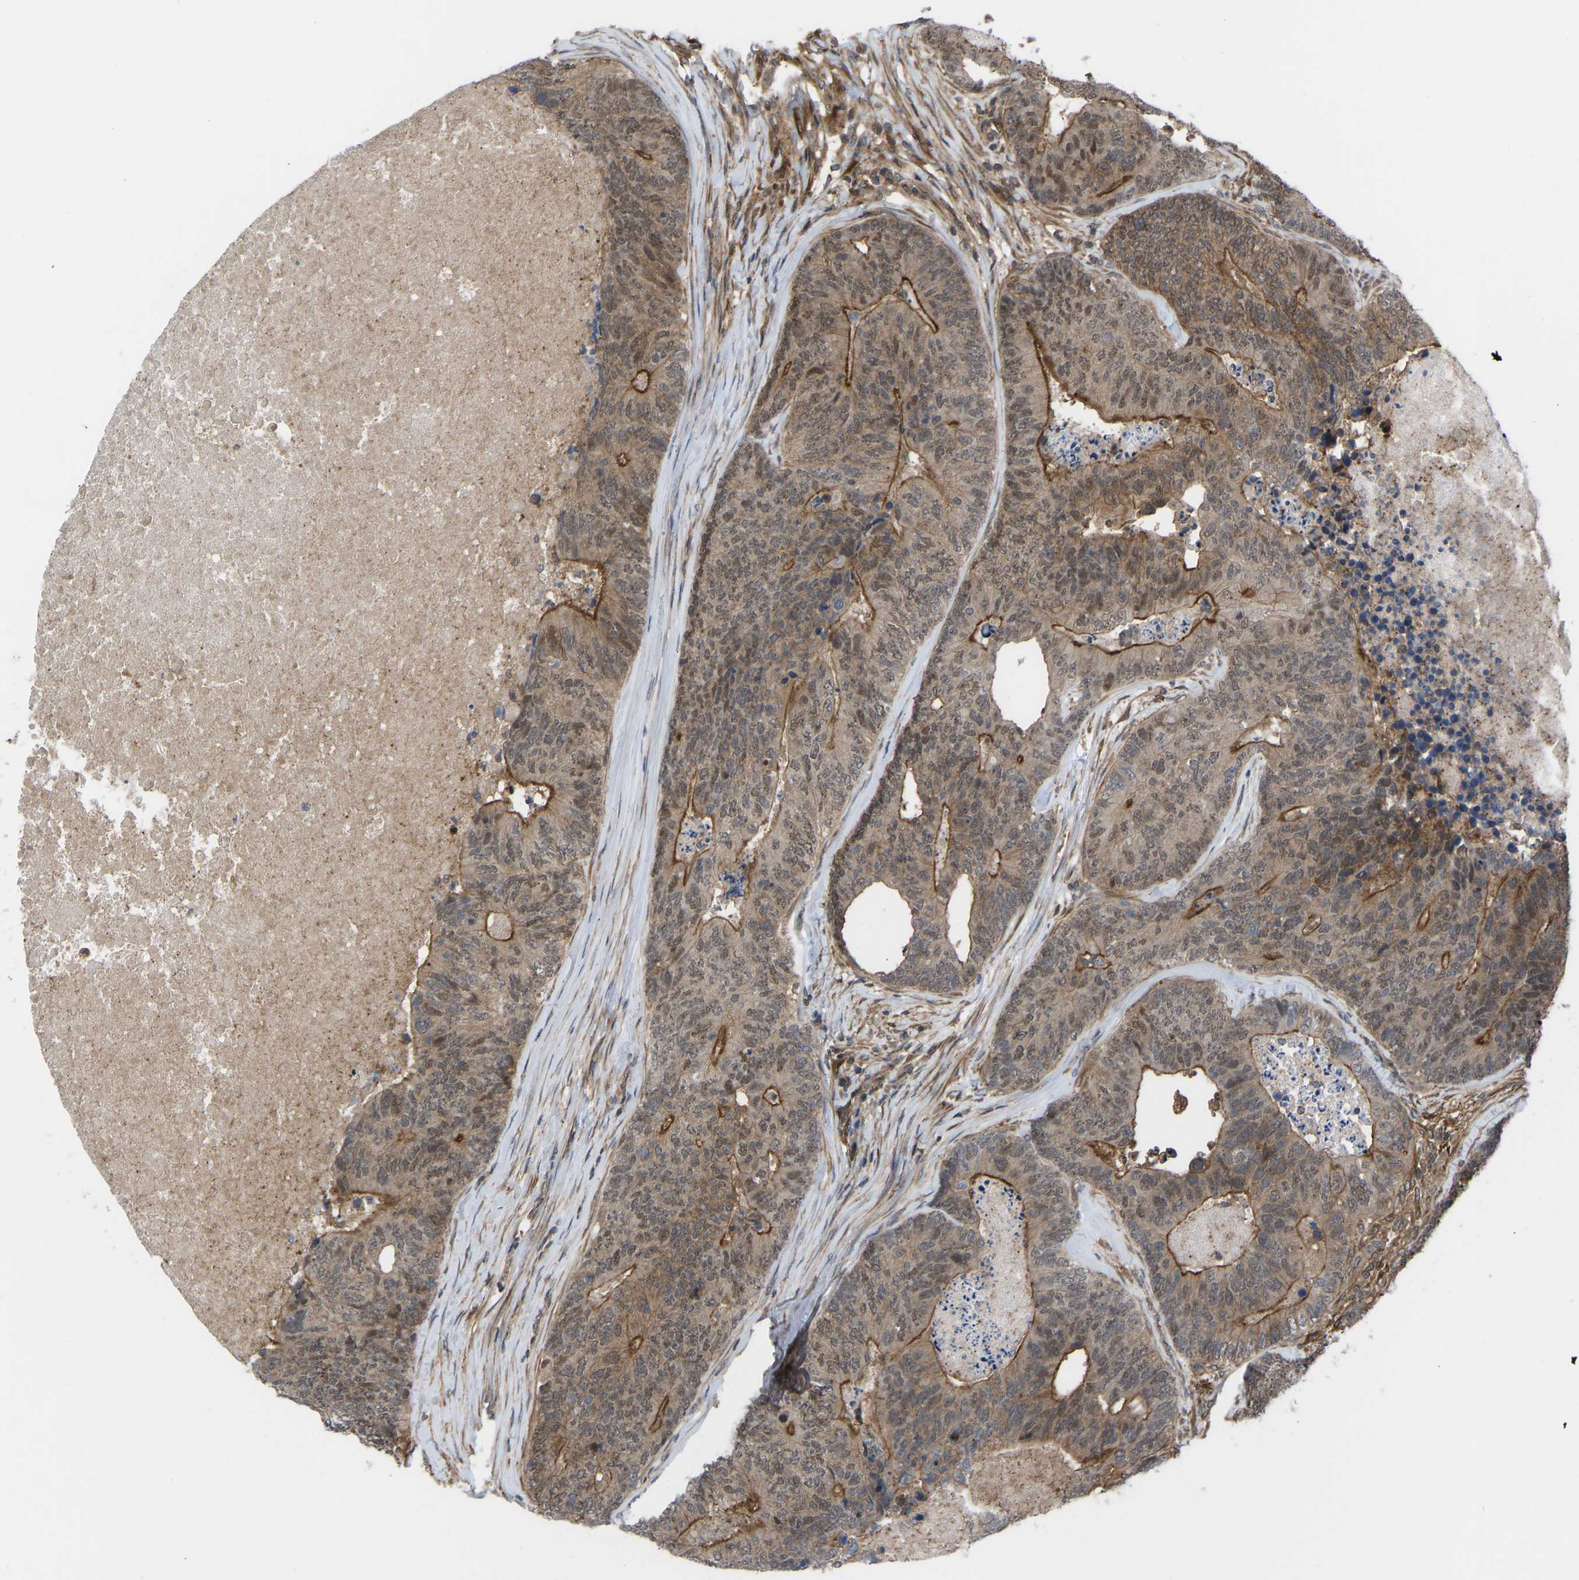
{"staining": {"intensity": "moderate", "quantity": ">75%", "location": "cytoplasmic/membranous,nuclear"}, "tissue": "colorectal cancer", "cell_type": "Tumor cells", "image_type": "cancer", "snomed": [{"axis": "morphology", "description": "Adenocarcinoma, NOS"}, {"axis": "topography", "description": "Colon"}], "caption": "IHC photomicrograph of human adenocarcinoma (colorectal) stained for a protein (brown), which reveals medium levels of moderate cytoplasmic/membranous and nuclear staining in about >75% of tumor cells.", "gene": "CYP7B1", "patient": {"sex": "female", "age": 67}}